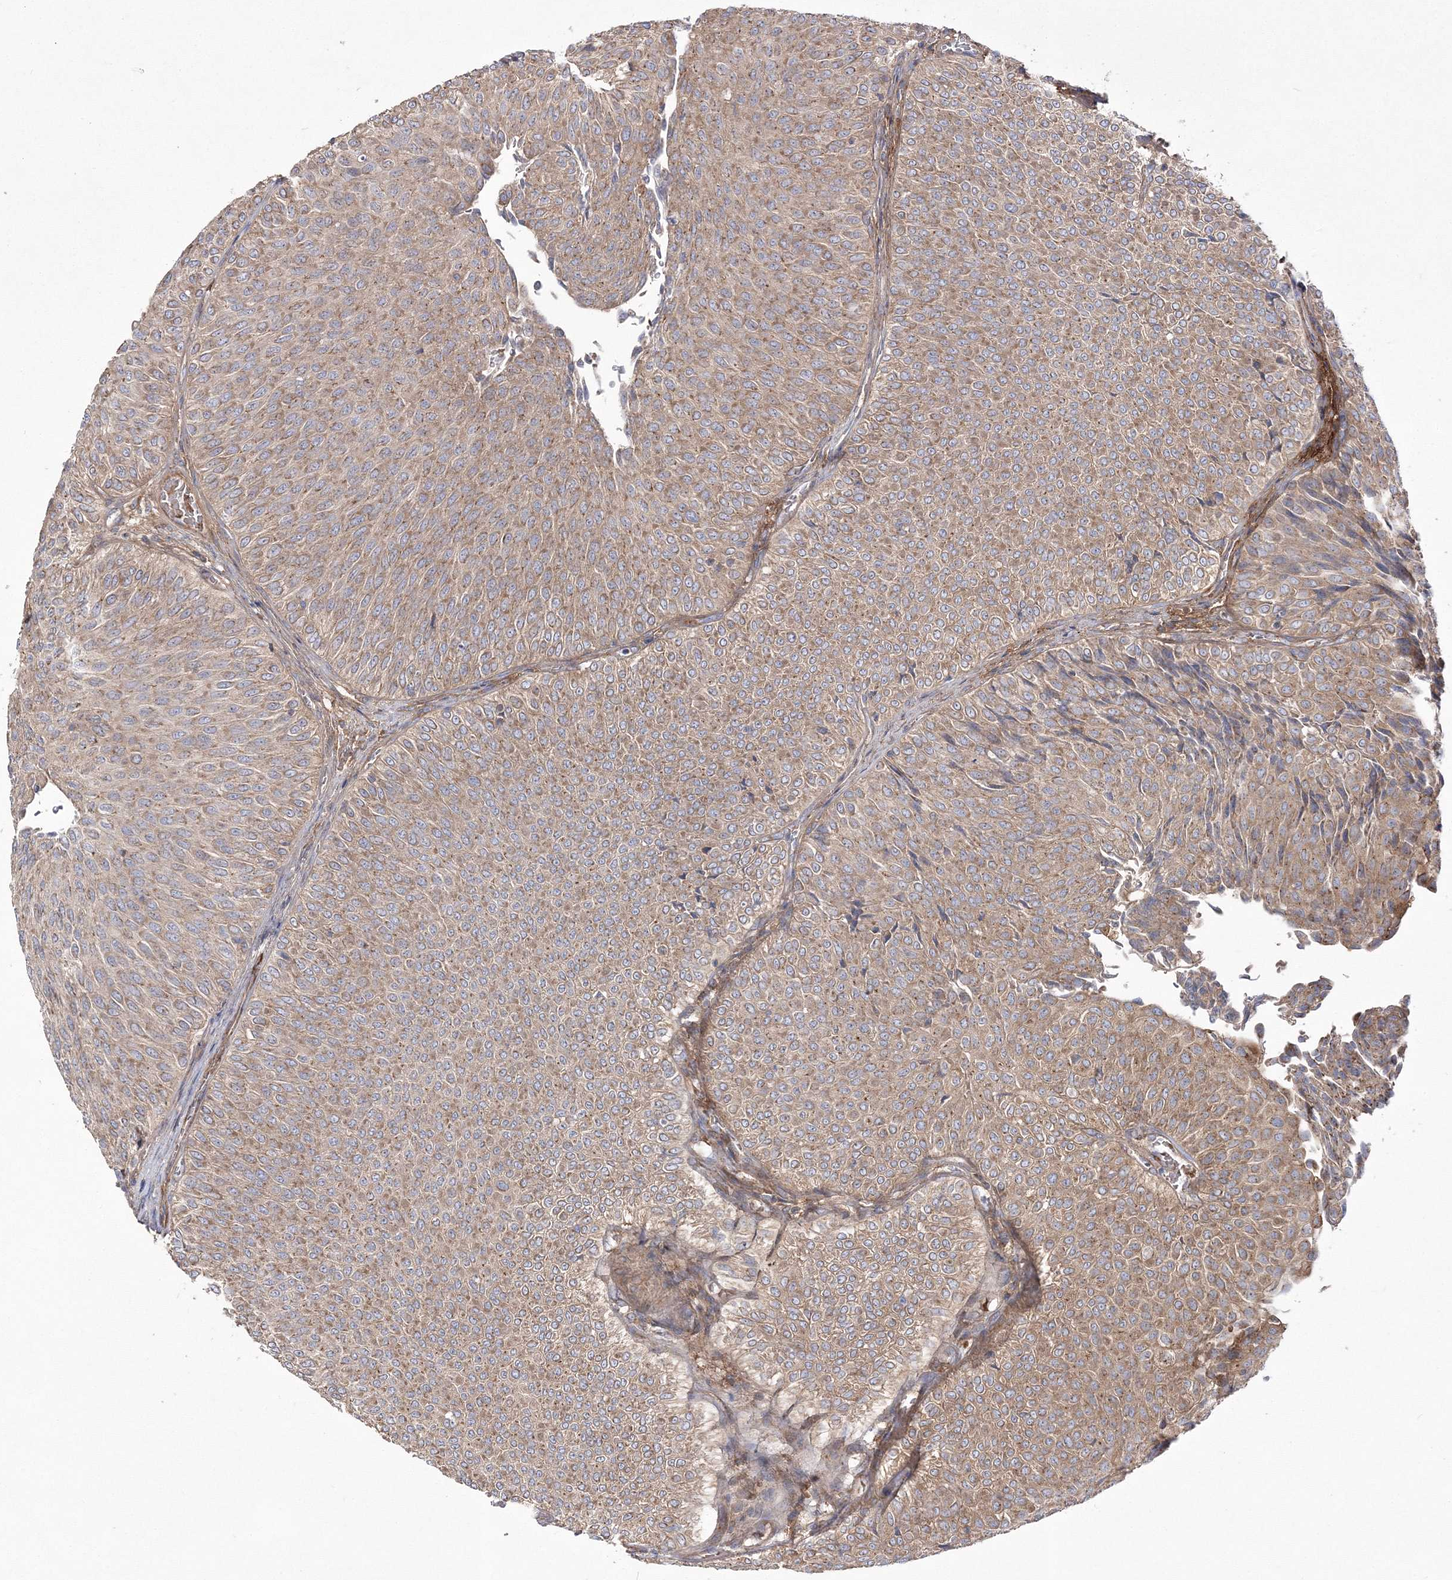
{"staining": {"intensity": "weak", "quantity": "25%-75%", "location": "cytoplasmic/membranous"}, "tissue": "urothelial cancer", "cell_type": "Tumor cells", "image_type": "cancer", "snomed": [{"axis": "morphology", "description": "Urothelial carcinoma, Low grade"}, {"axis": "topography", "description": "Urinary bladder"}], "caption": "Tumor cells demonstrate low levels of weak cytoplasmic/membranous positivity in approximately 25%-75% of cells in urothelial carcinoma (low-grade). The protein is stained brown, and the nuclei are stained in blue (DAB IHC with brightfield microscopy, high magnification).", "gene": "ZSWIM6", "patient": {"sex": "male", "age": 78}}